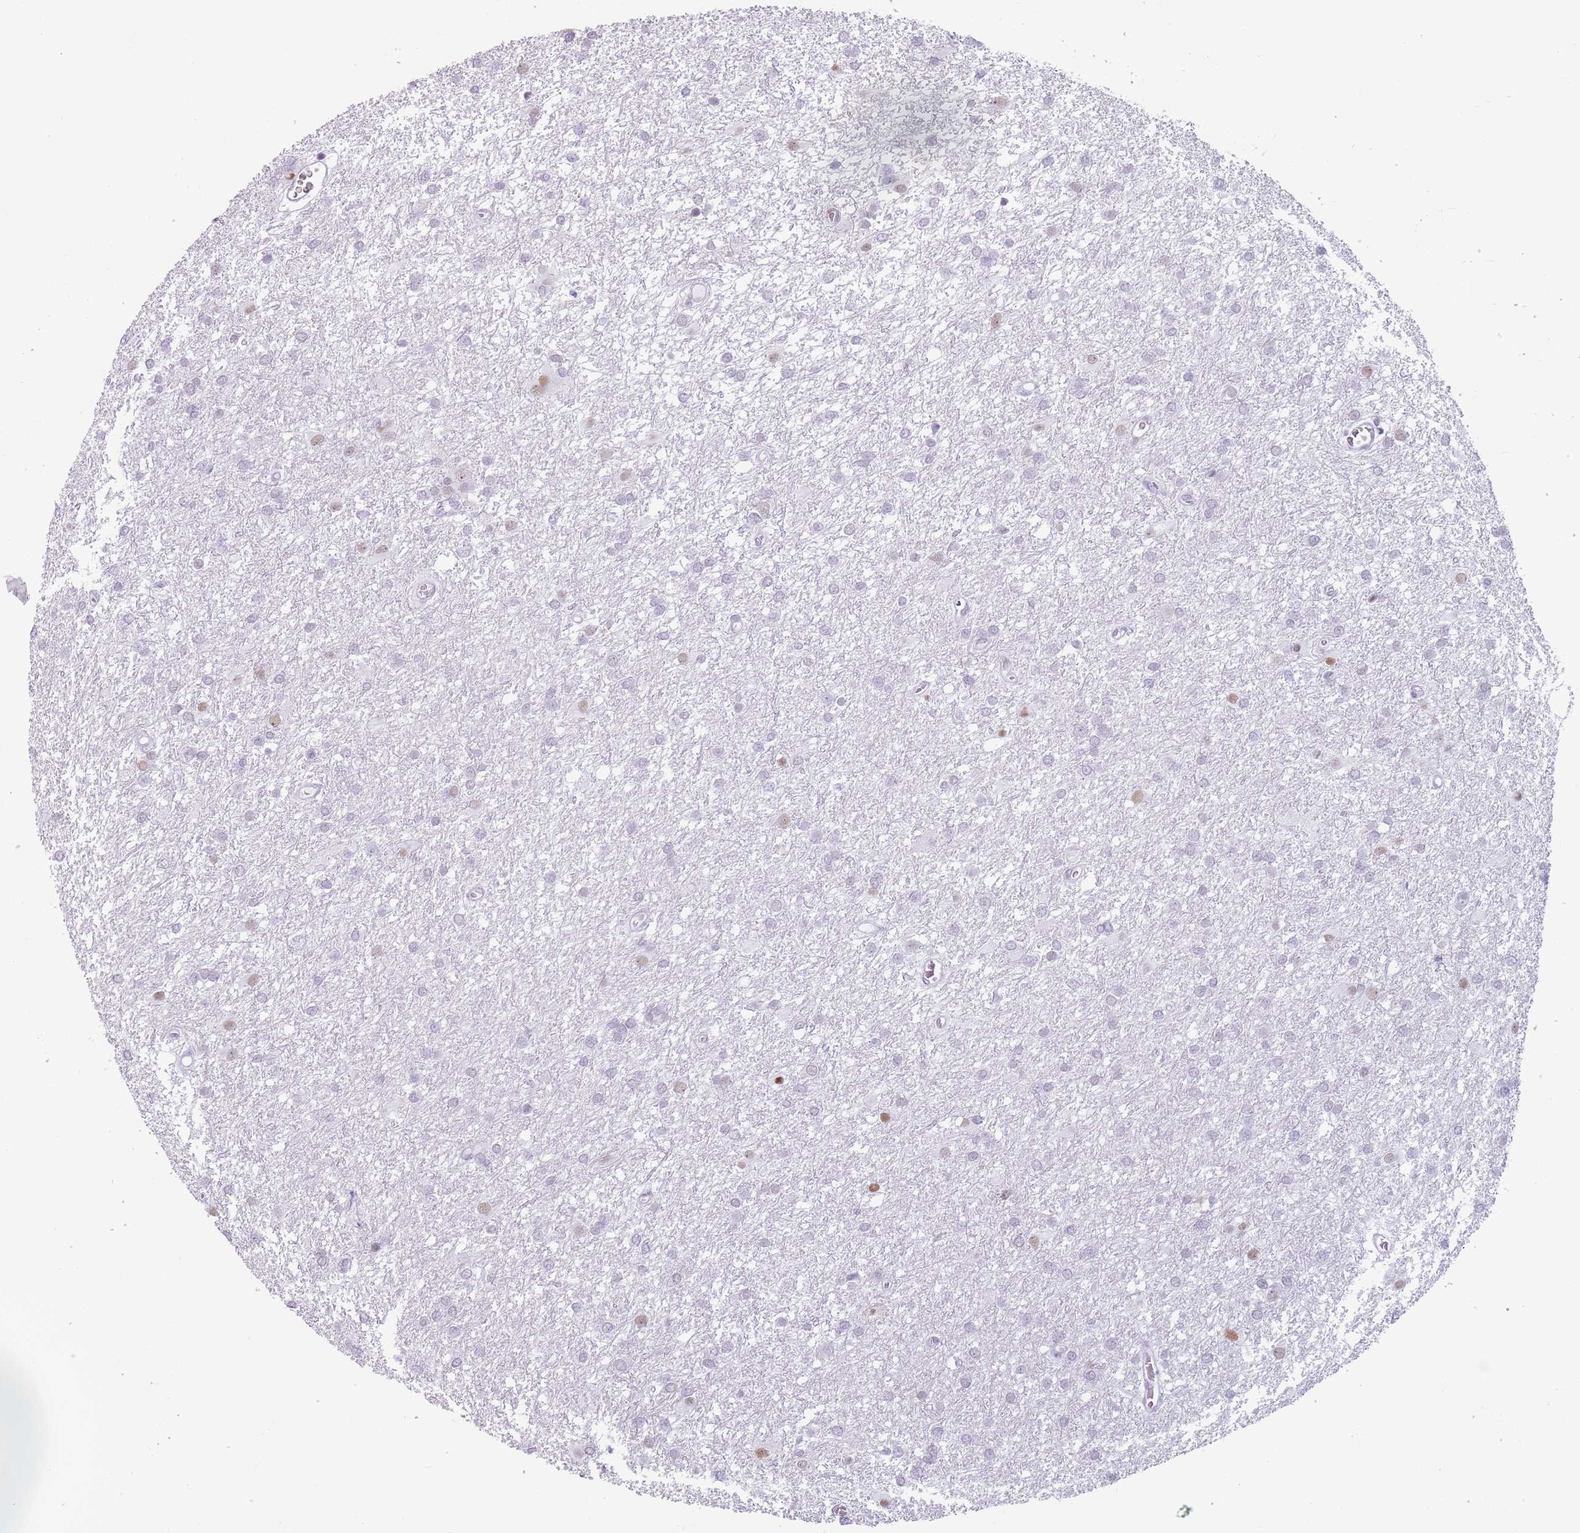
{"staining": {"intensity": "moderate", "quantity": "<25%", "location": "nuclear"}, "tissue": "glioma", "cell_type": "Tumor cells", "image_type": "cancer", "snomed": [{"axis": "morphology", "description": "Glioma, malignant, High grade"}, {"axis": "topography", "description": "Brain"}], "caption": "IHC micrograph of neoplastic tissue: human malignant glioma (high-grade) stained using immunohistochemistry exhibits low levels of moderate protein expression localized specifically in the nuclear of tumor cells, appearing as a nuclear brown color.", "gene": "FAM104B", "patient": {"sex": "female", "age": 50}}